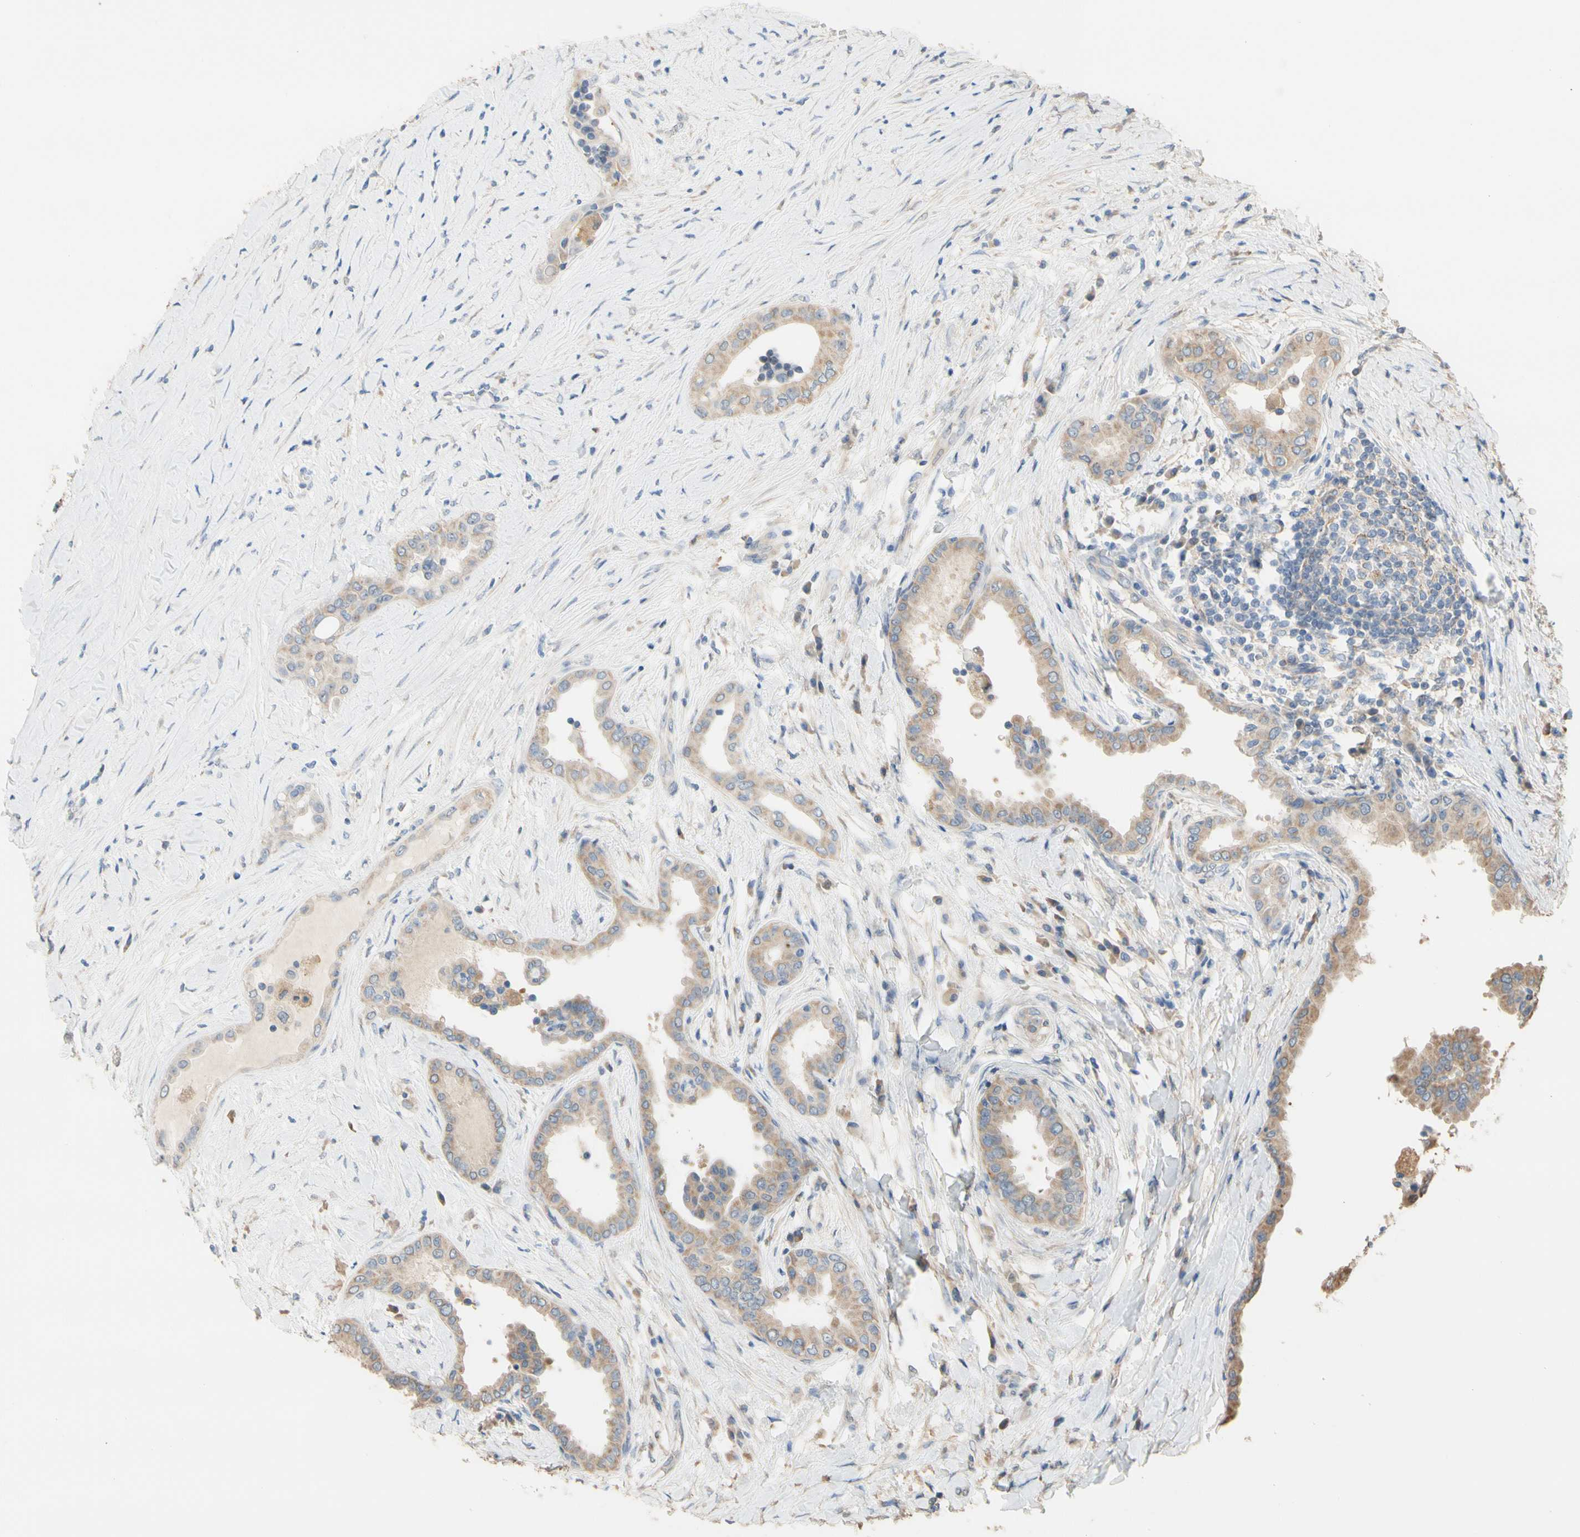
{"staining": {"intensity": "moderate", "quantity": ">75%", "location": "cytoplasmic/membranous"}, "tissue": "thyroid cancer", "cell_type": "Tumor cells", "image_type": "cancer", "snomed": [{"axis": "morphology", "description": "Papillary adenocarcinoma, NOS"}, {"axis": "topography", "description": "Thyroid gland"}], "caption": "Protein analysis of thyroid cancer tissue reveals moderate cytoplasmic/membranous staining in about >75% of tumor cells.", "gene": "ALDH1A2", "patient": {"sex": "male", "age": 33}}